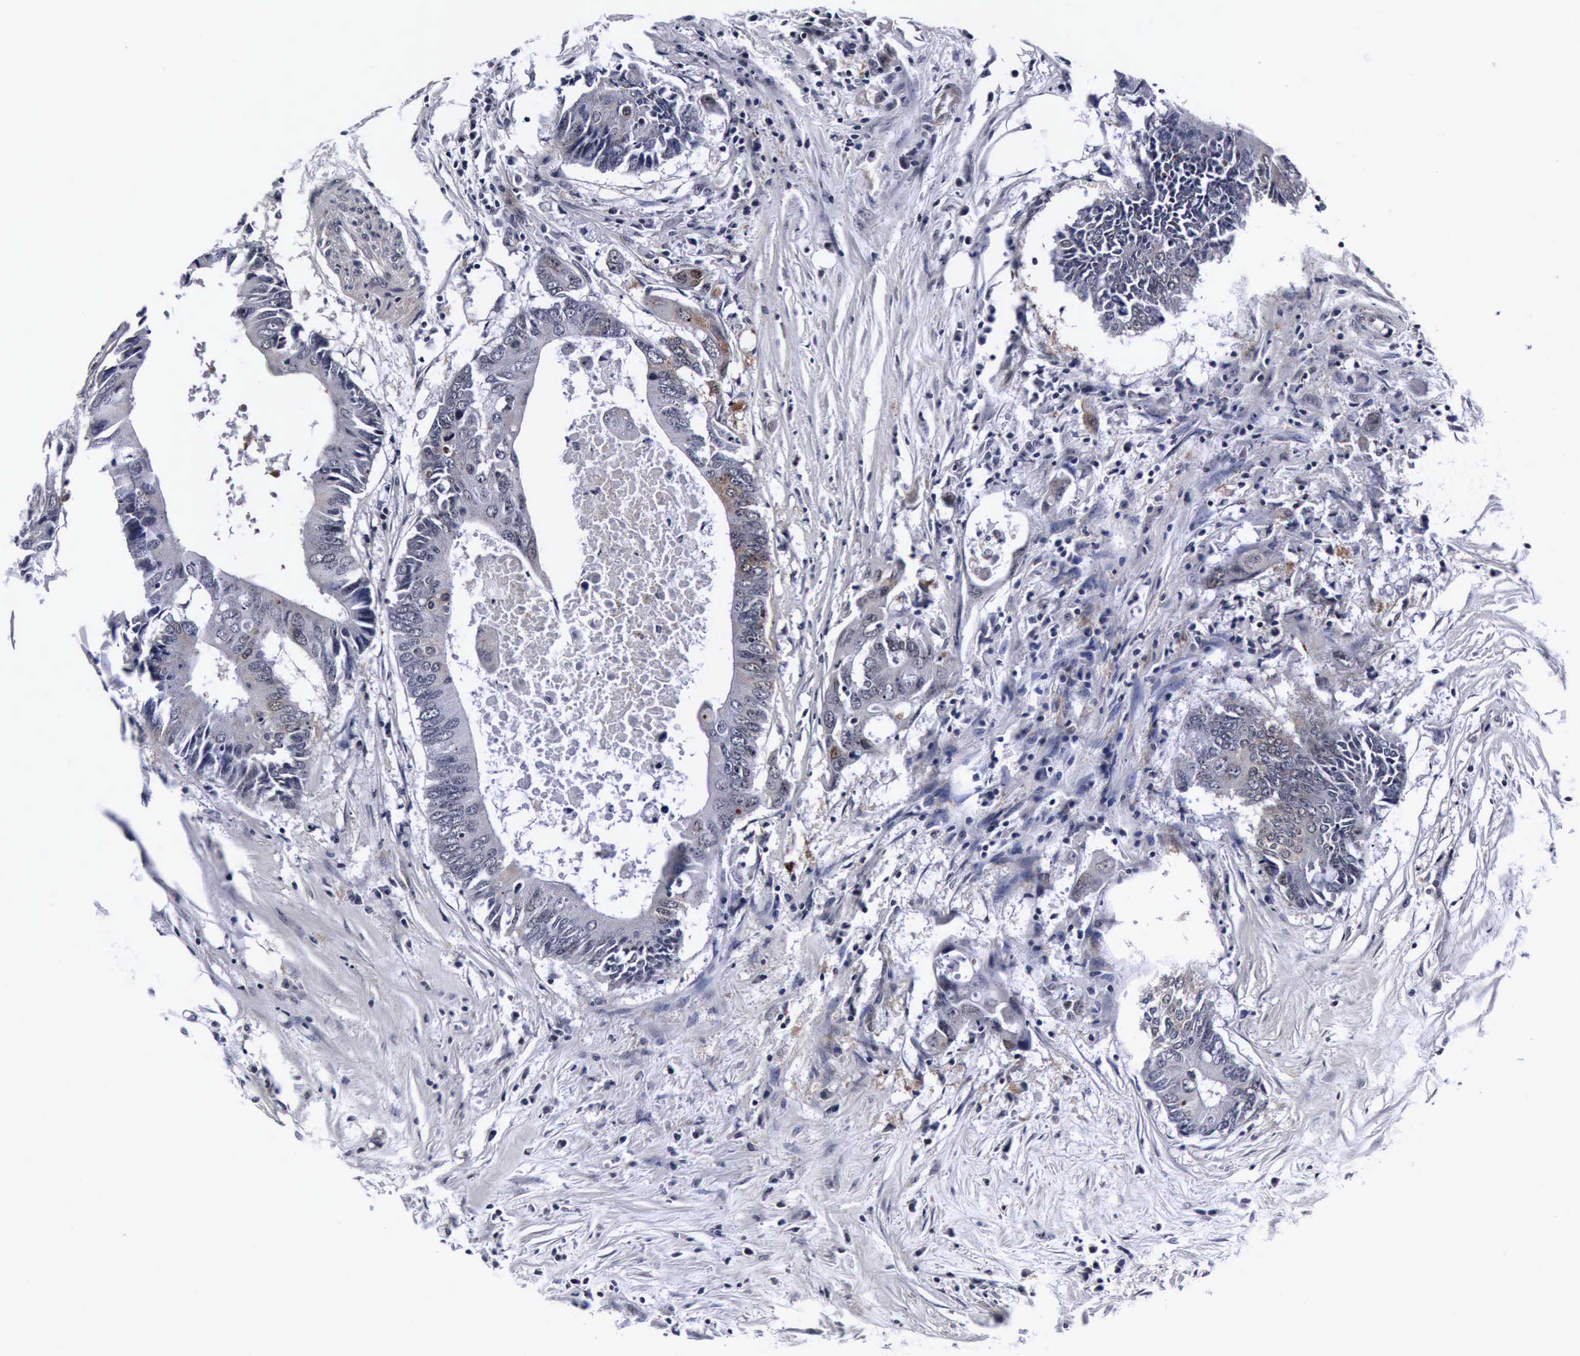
{"staining": {"intensity": "negative", "quantity": "none", "location": "none"}, "tissue": "colorectal cancer", "cell_type": "Tumor cells", "image_type": "cancer", "snomed": [{"axis": "morphology", "description": "Adenocarcinoma, NOS"}, {"axis": "topography", "description": "Colon"}], "caption": "IHC micrograph of human colorectal cancer stained for a protein (brown), which exhibits no staining in tumor cells.", "gene": "UBC", "patient": {"sex": "male", "age": 71}}